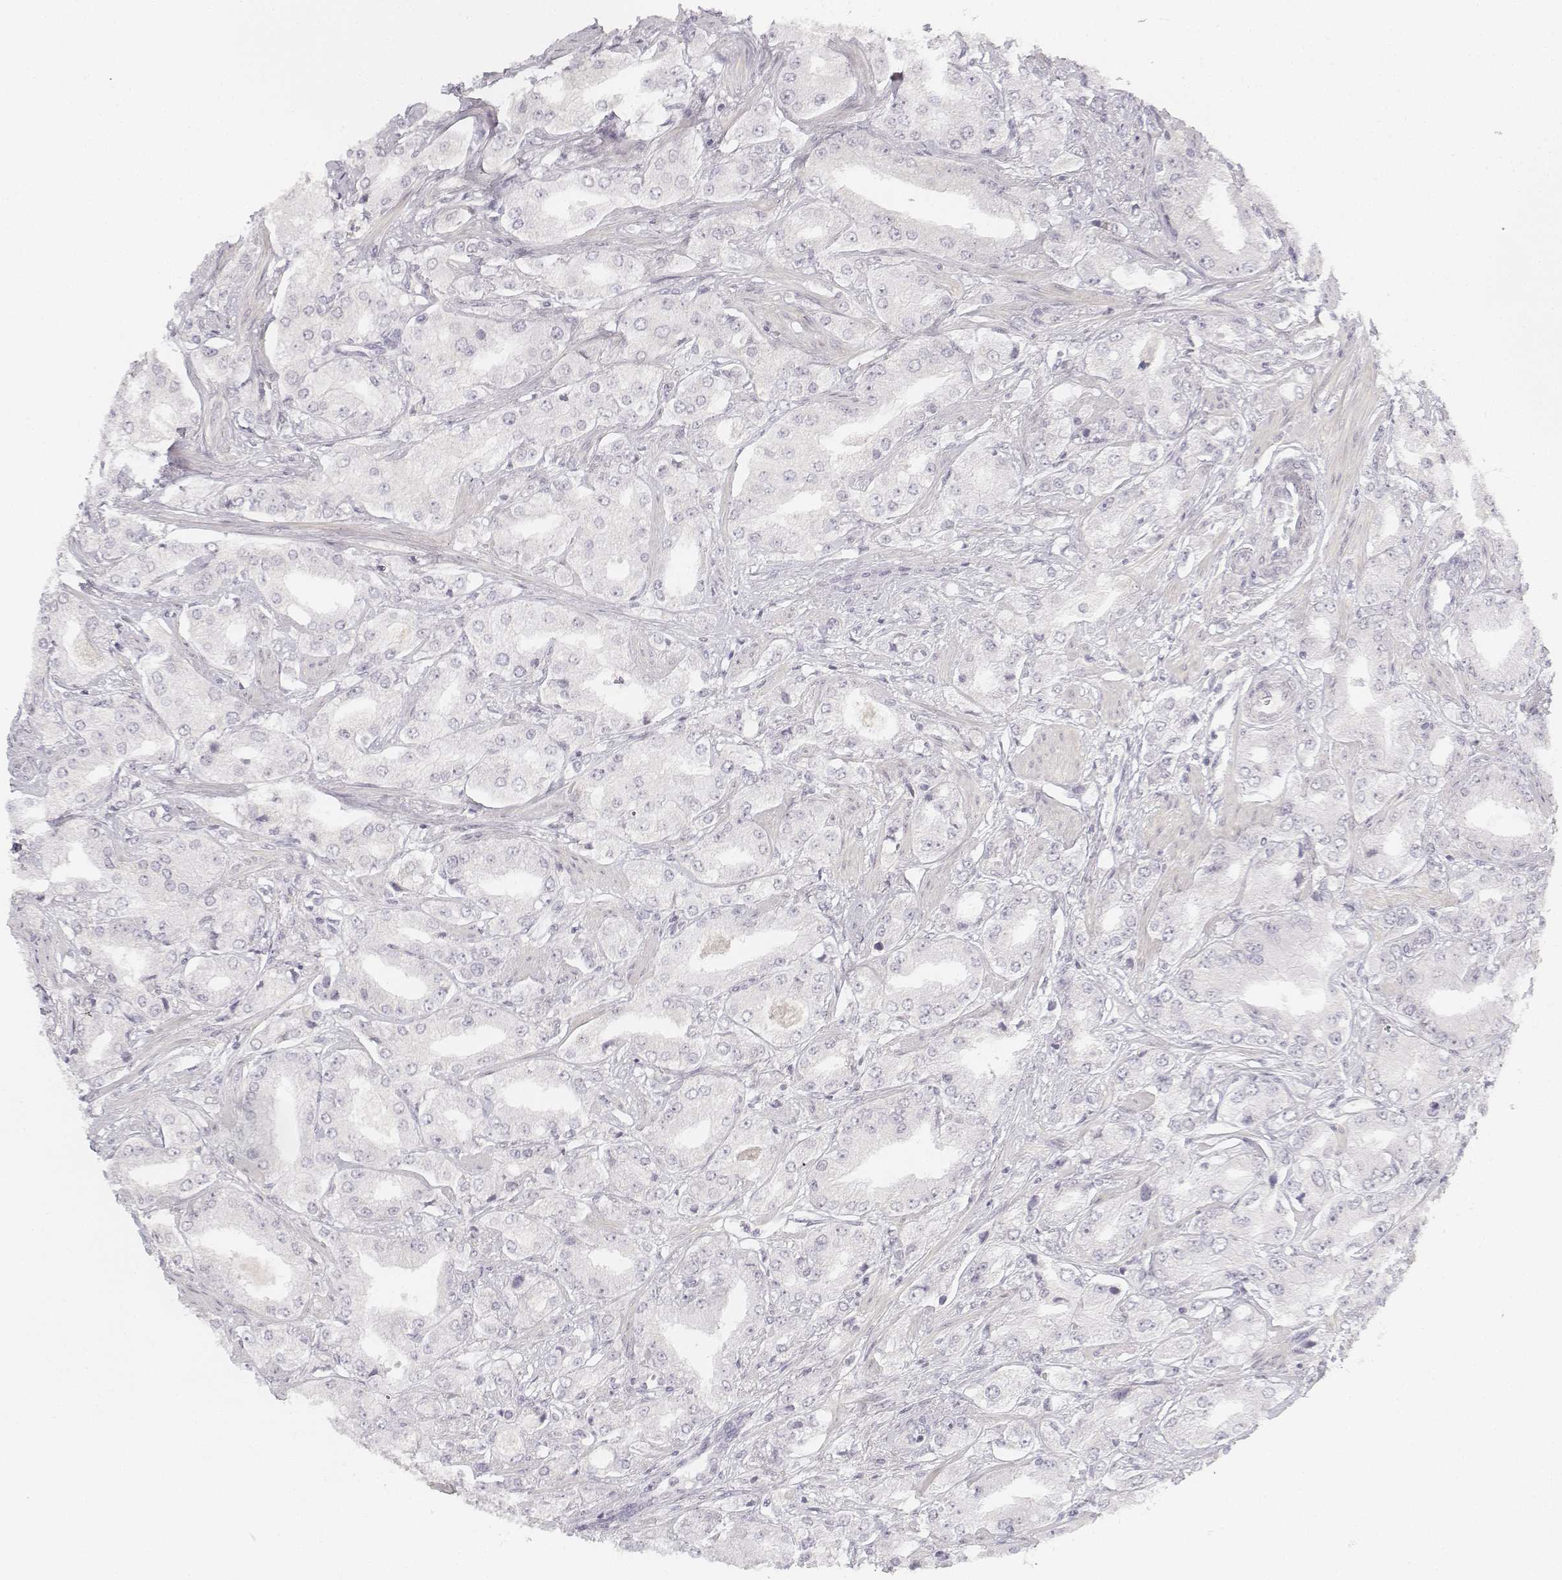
{"staining": {"intensity": "negative", "quantity": "none", "location": "none"}, "tissue": "prostate cancer", "cell_type": "Tumor cells", "image_type": "cancer", "snomed": [{"axis": "morphology", "description": "Adenocarcinoma, Low grade"}, {"axis": "topography", "description": "Prostate"}], "caption": "DAB (3,3'-diaminobenzidine) immunohistochemical staining of prostate cancer (adenocarcinoma (low-grade)) exhibits no significant staining in tumor cells.", "gene": "KRT25", "patient": {"sex": "male", "age": 60}}